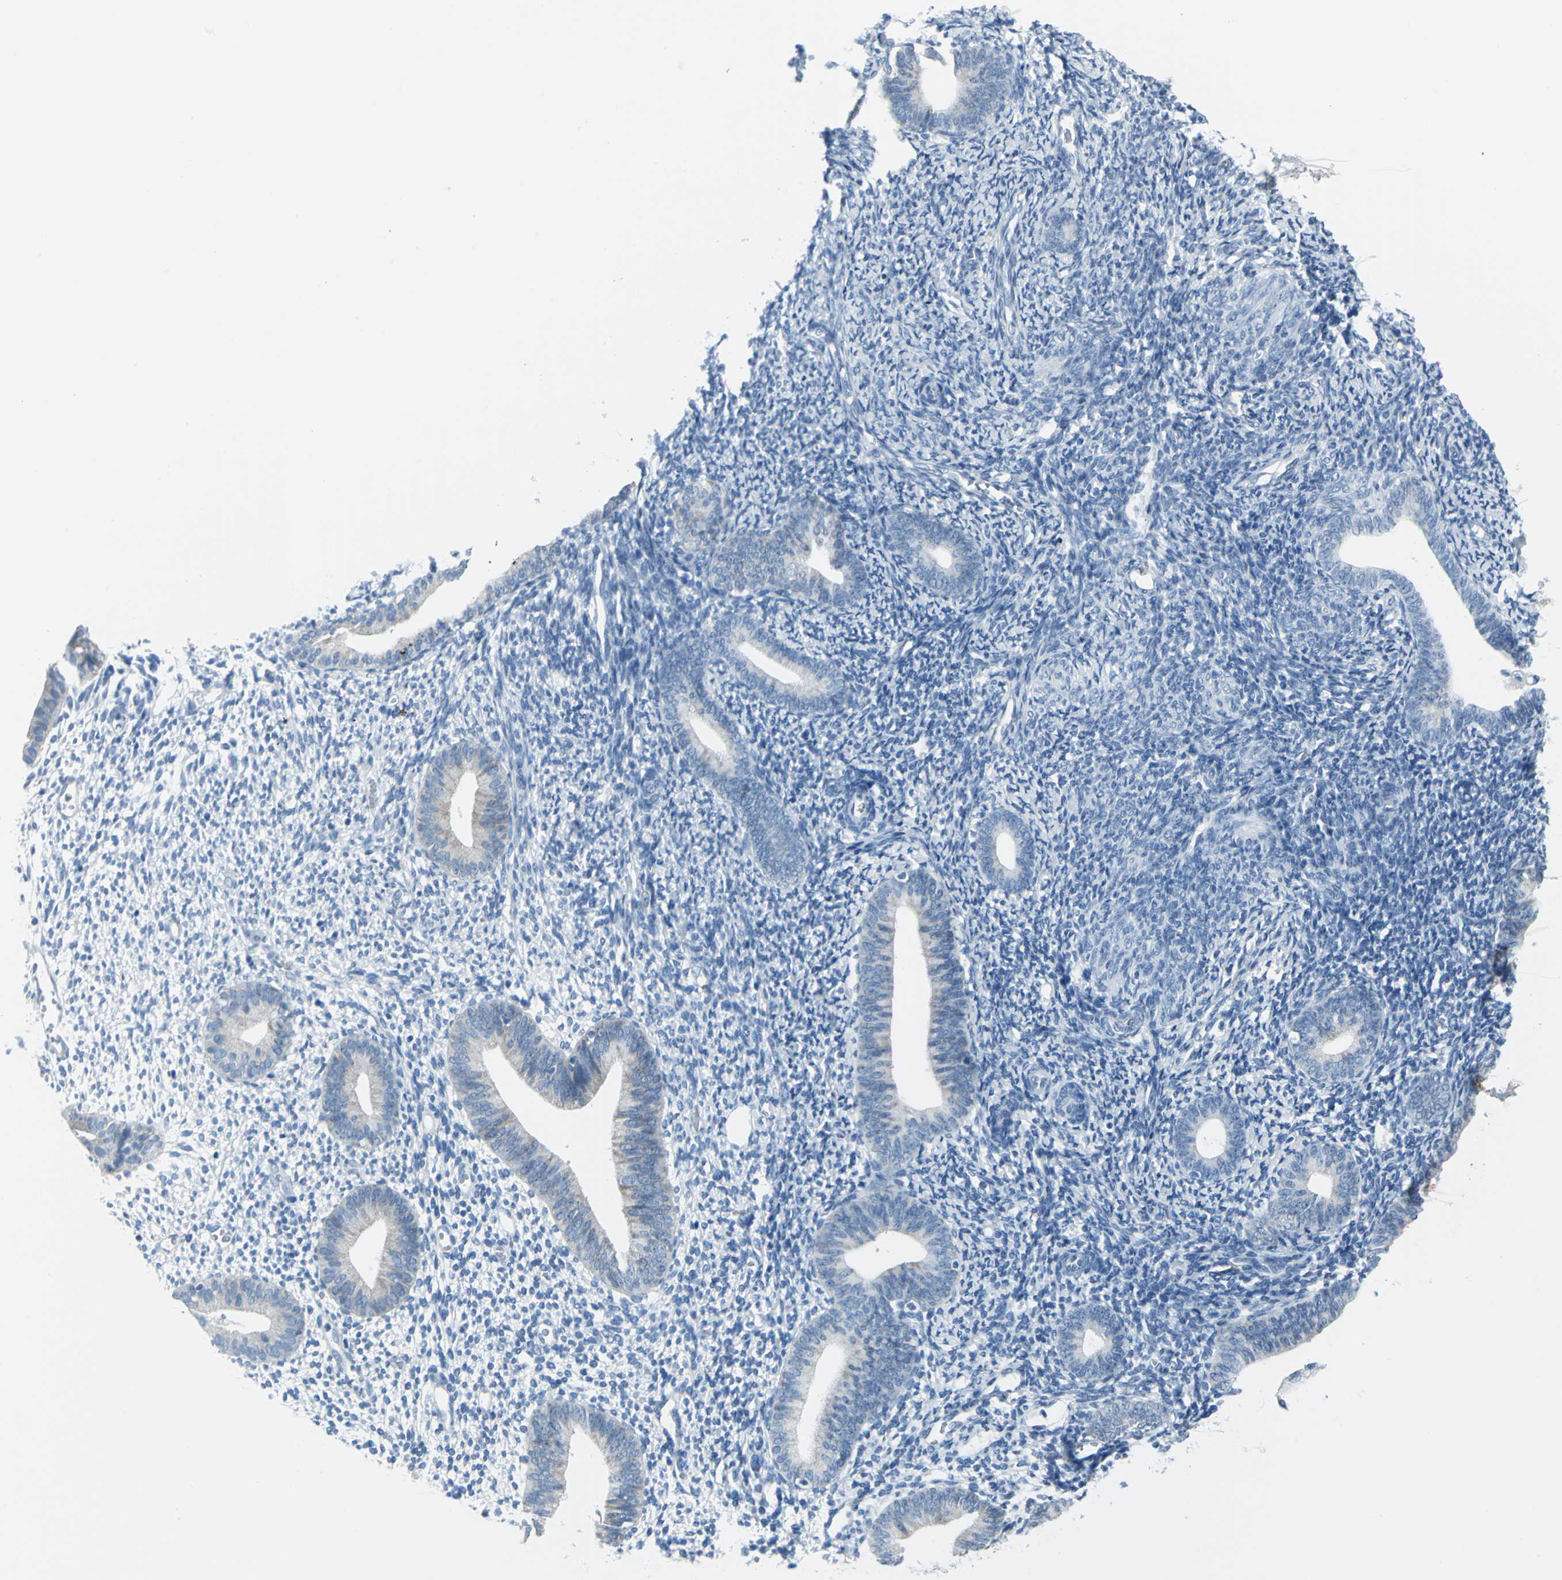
{"staining": {"intensity": "negative", "quantity": "none", "location": "none"}, "tissue": "endometrium", "cell_type": "Cells in endometrial stroma", "image_type": "normal", "snomed": [{"axis": "morphology", "description": "Normal tissue, NOS"}, {"axis": "topography", "description": "Smooth muscle"}, {"axis": "topography", "description": "Endometrium"}], "caption": "Immunohistochemical staining of normal human endometrium displays no significant positivity in cells in endometrial stroma.", "gene": "CYB5A", "patient": {"sex": "female", "age": 57}}